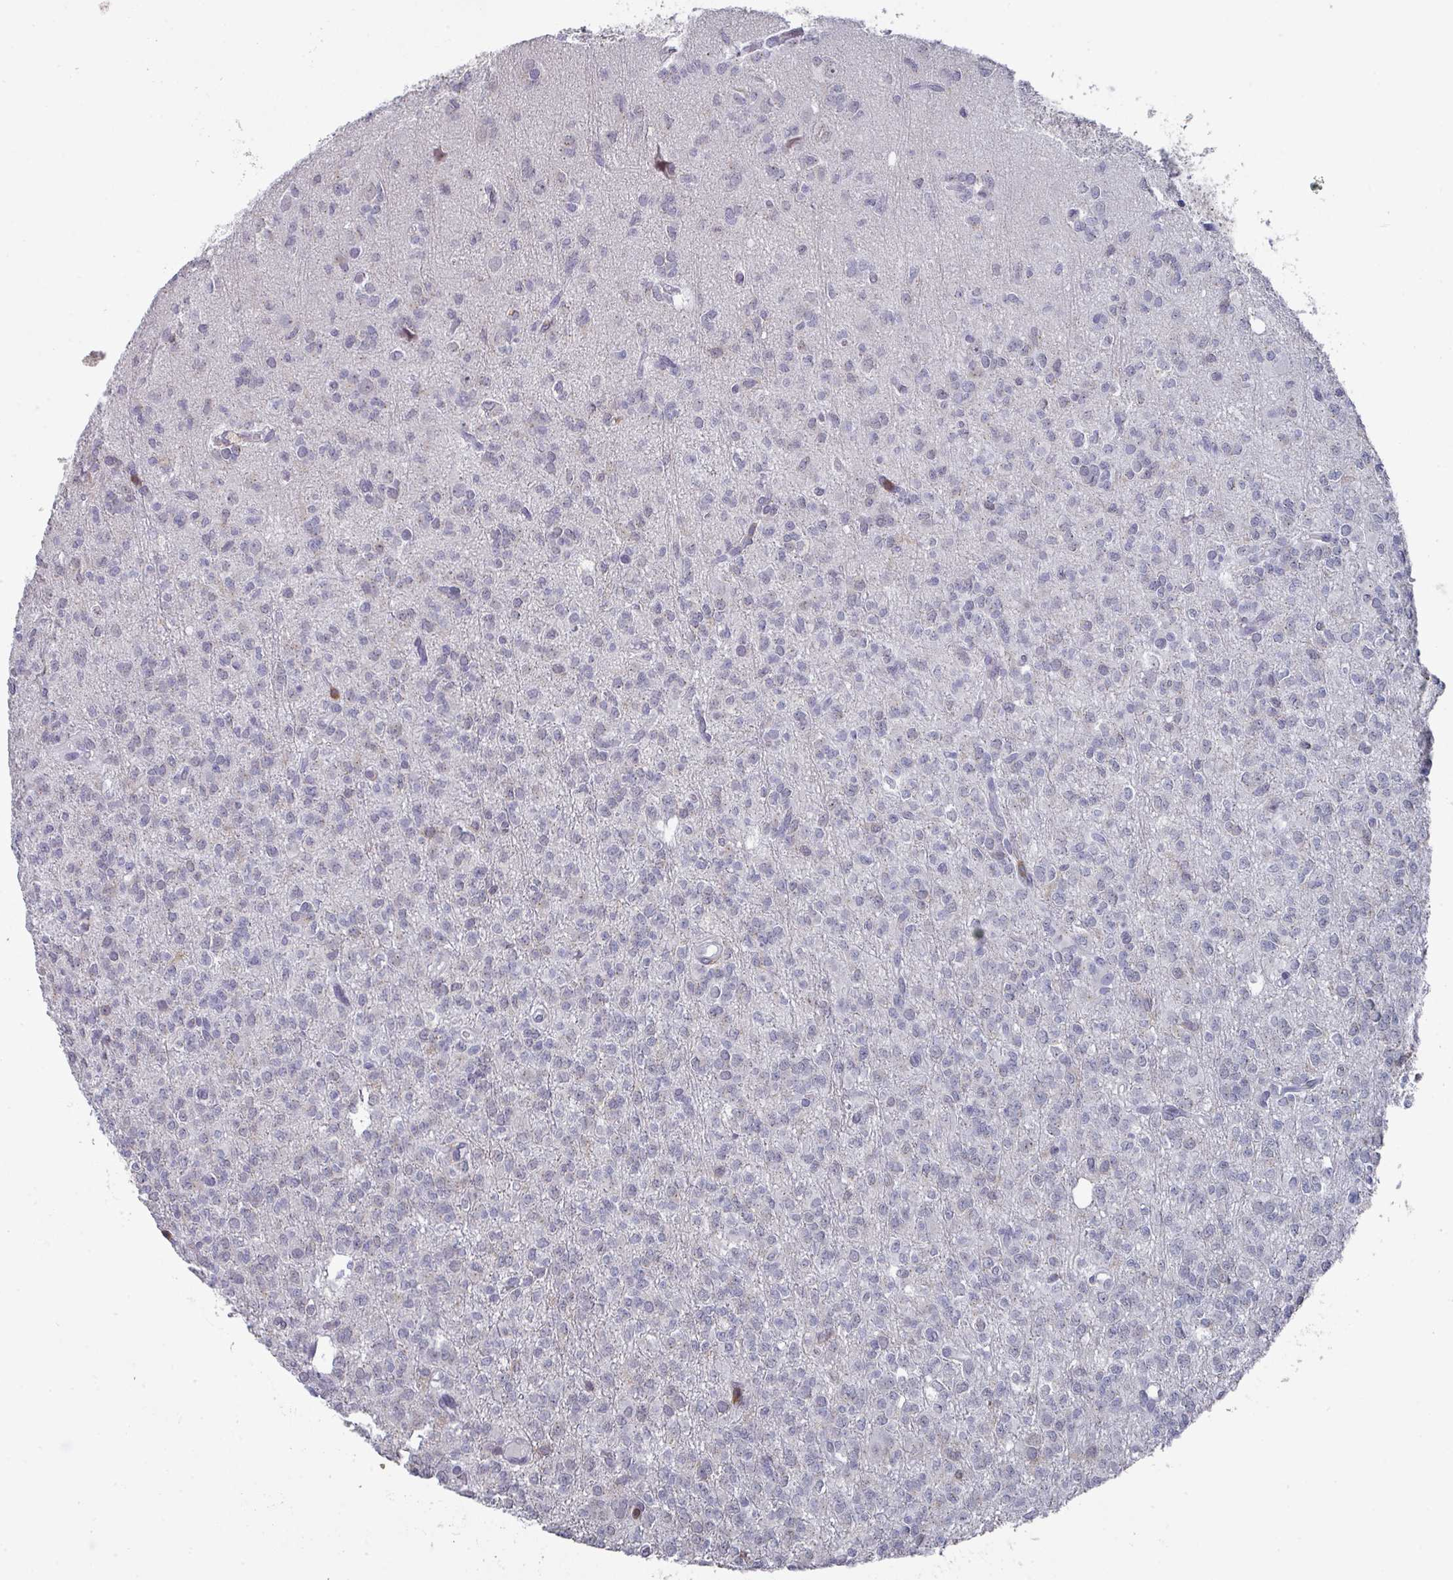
{"staining": {"intensity": "negative", "quantity": "none", "location": "none"}, "tissue": "glioma", "cell_type": "Tumor cells", "image_type": "cancer", "snomed": [{"axis": "morphology", "description": "Glioma, malignant, Low grade"}, {"axis": "topography", "description": "Brain"}], "caption": "This image is of malignant low-grade glioma stained with IHC to label a protein in brown with the nuclei are counter-stained blue. There is no staining in tumor cells.", "gene": "RASAL3", "patient": {"sex": "female", "age": 33}}